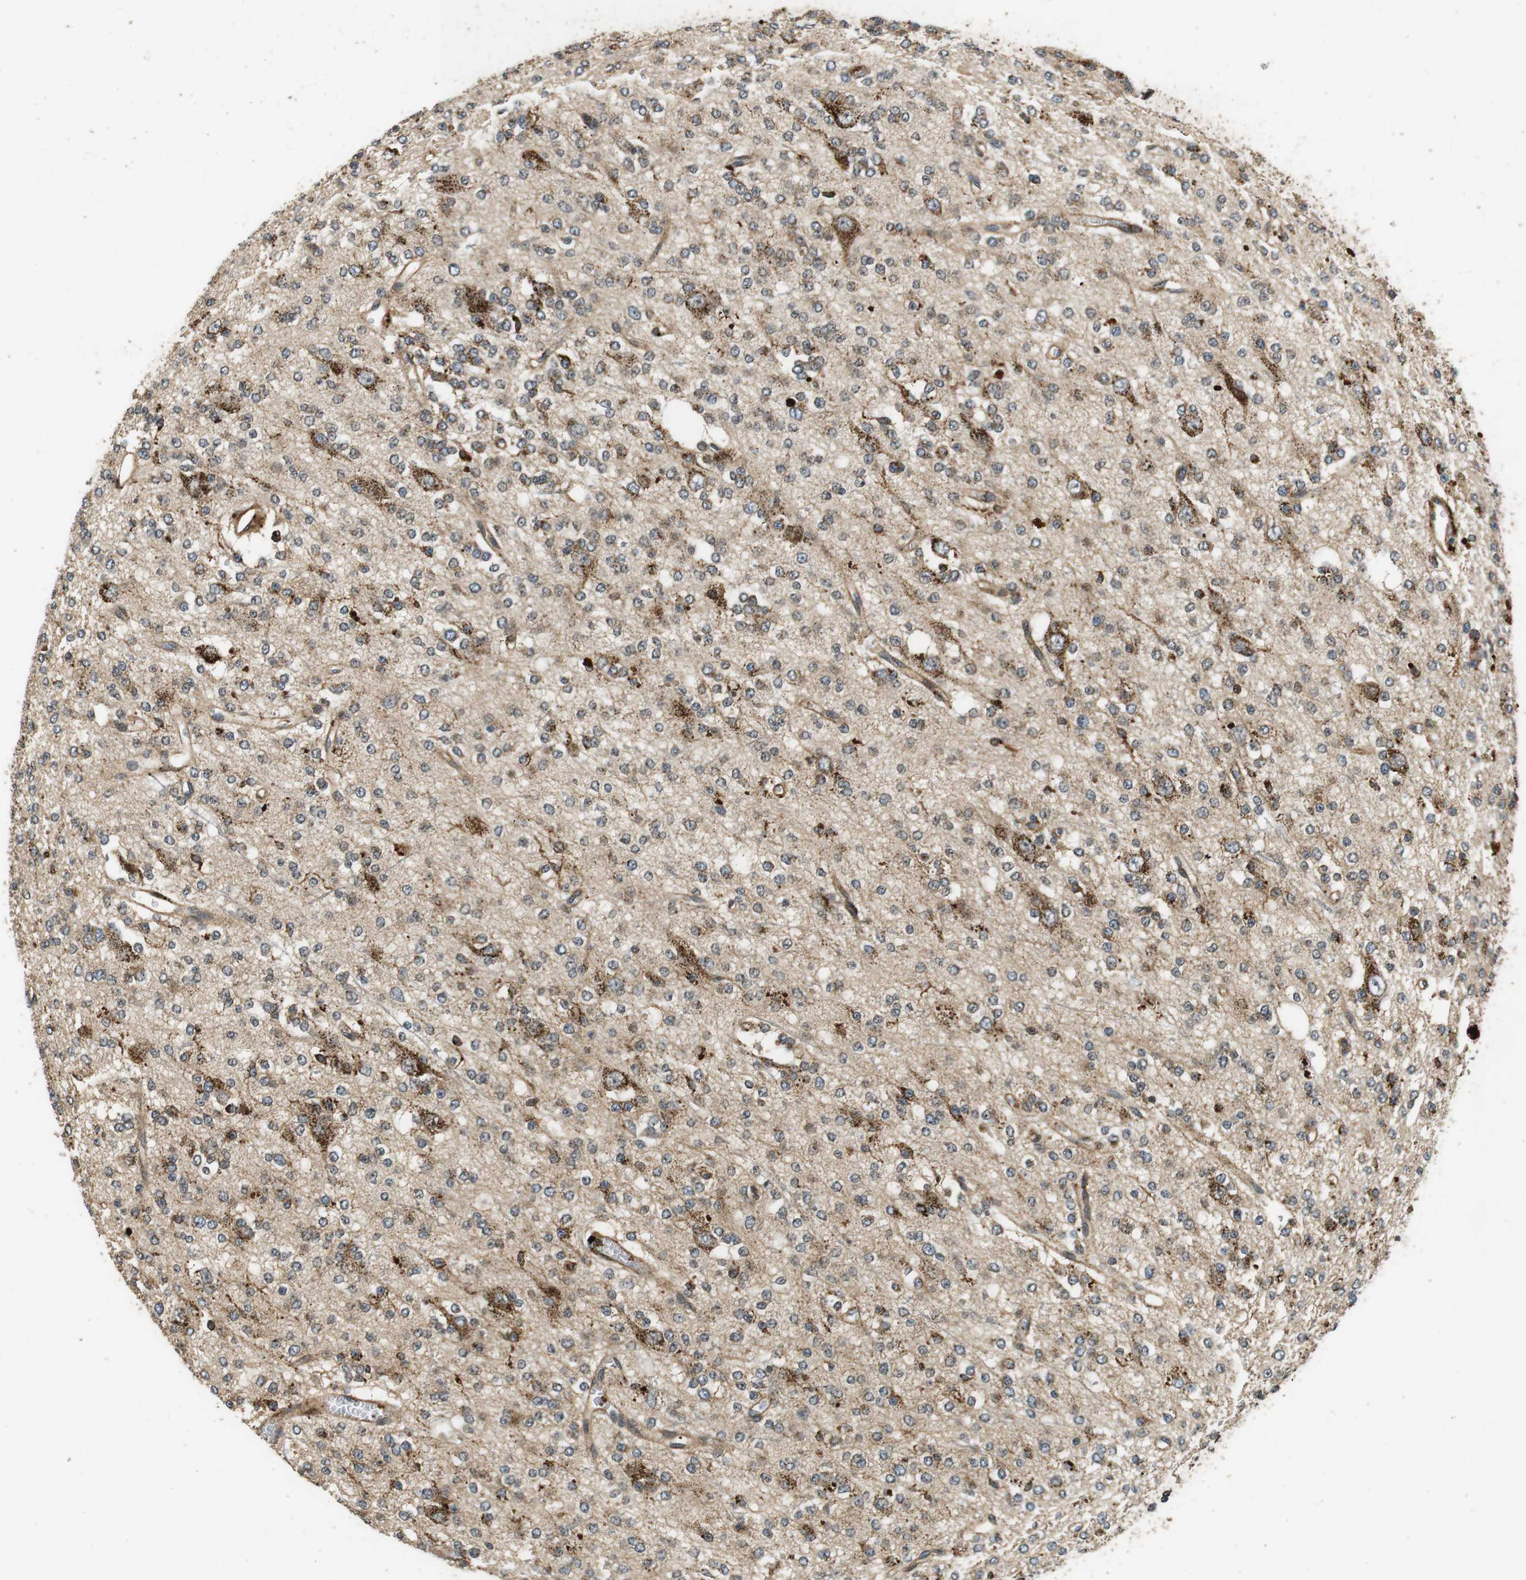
{"staining": {"intensity": "moderate", "quantity": "25%-75%", "location": "cytoplasmic/membranous"}, "tissue": "glioma", "cell_type": "Tumor cells", "image_type": "cancer", "snomed": [{"axis": "morphology", "description": "Glioma, malignant, Low grade"}, {"axis": "topography", "description": "Brain"}], "caption": "Malignant low-grade glioma tissue reveals moderate cytoplasmic/membranous expression in about 25%-75% of tumor cells, visualized by immunohistochemistry.", "gene": "TXNRD1", "patient": {"sex": "male", "age": 38}}